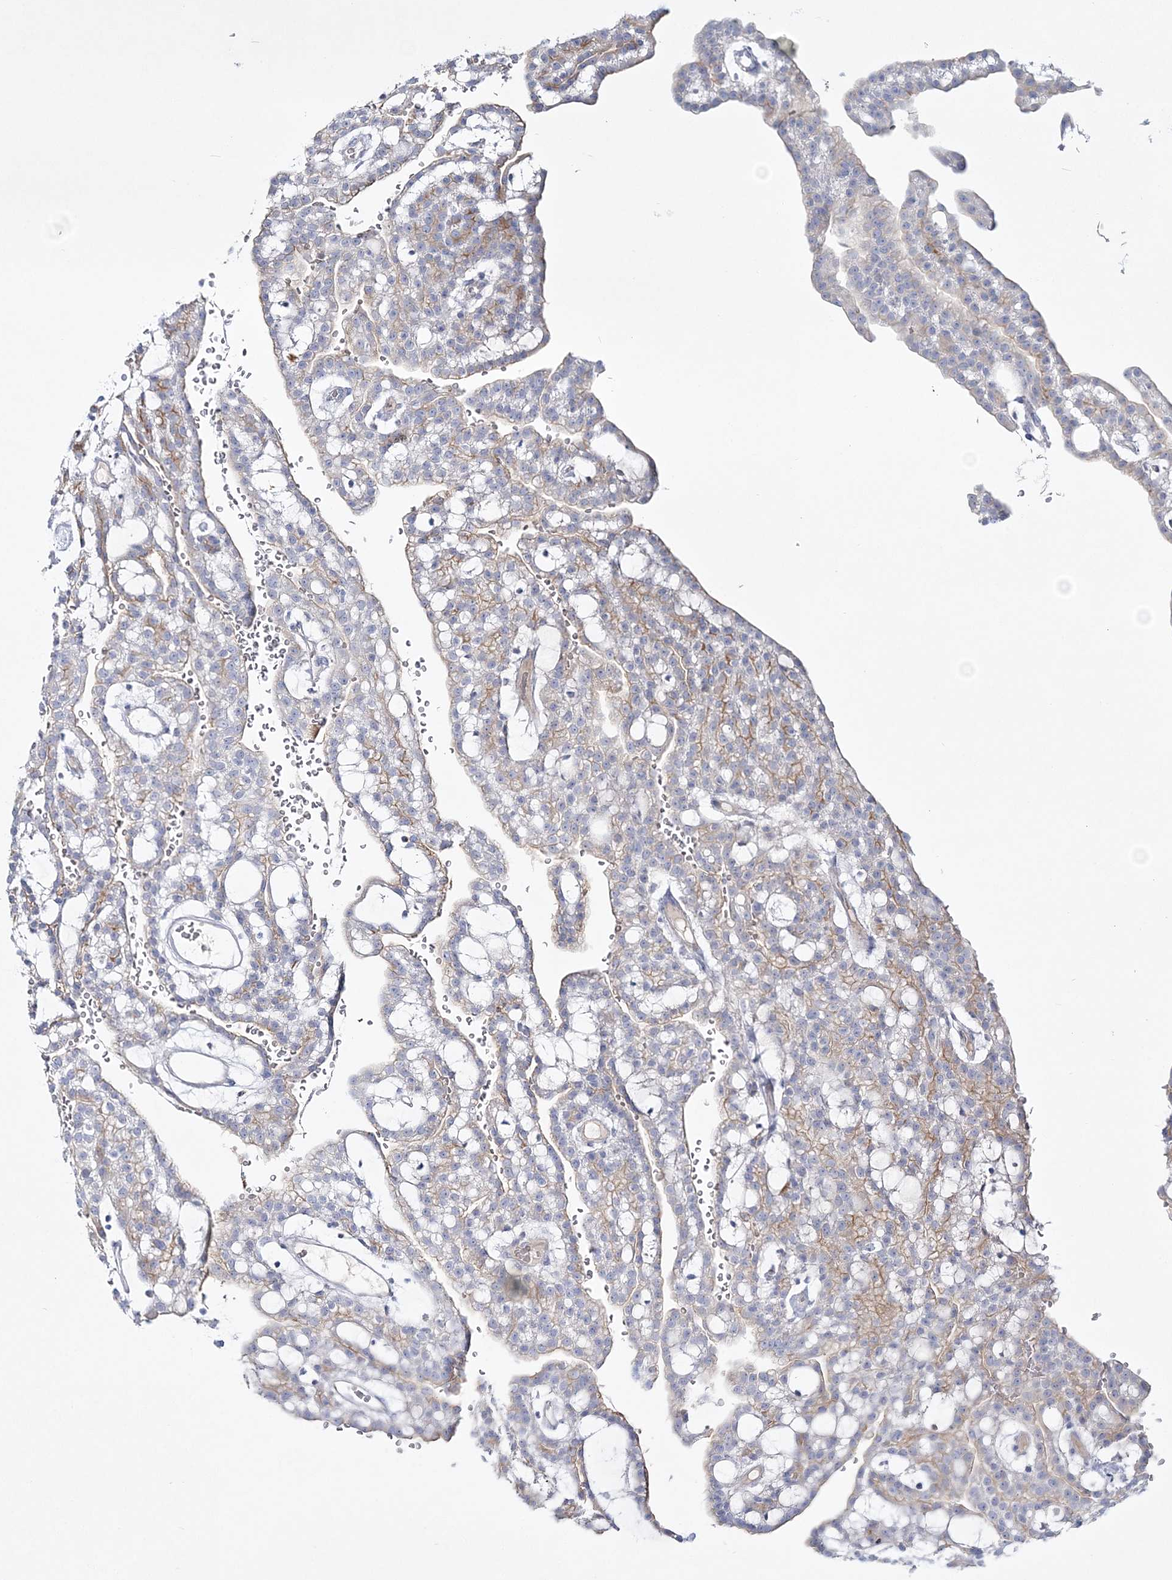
{"staining": {"intensity": "weak", "quantity": "<25%", "location": "cytoplasmic/membranous"}, "tissue": "renal cancer", "cell_type": "Tumor cells", "image_type": "cancer", "snomed": [{"axis": "morphology", "description": "Adenocarcinoma, NOS"}, {"axis": "topography", "description": "Kidney"}], "caption": "Tumor cells show no significant protein positivity in renal adenocarcinoma. (Stains: DAB (3,3'-diaminobenzidine) IHC with hematoxylin counter stain, Microscopy: brightfield microscopy at high magnification).", "gene": "WDSUB1", "patient": {"sex": "male", "age": 63}}